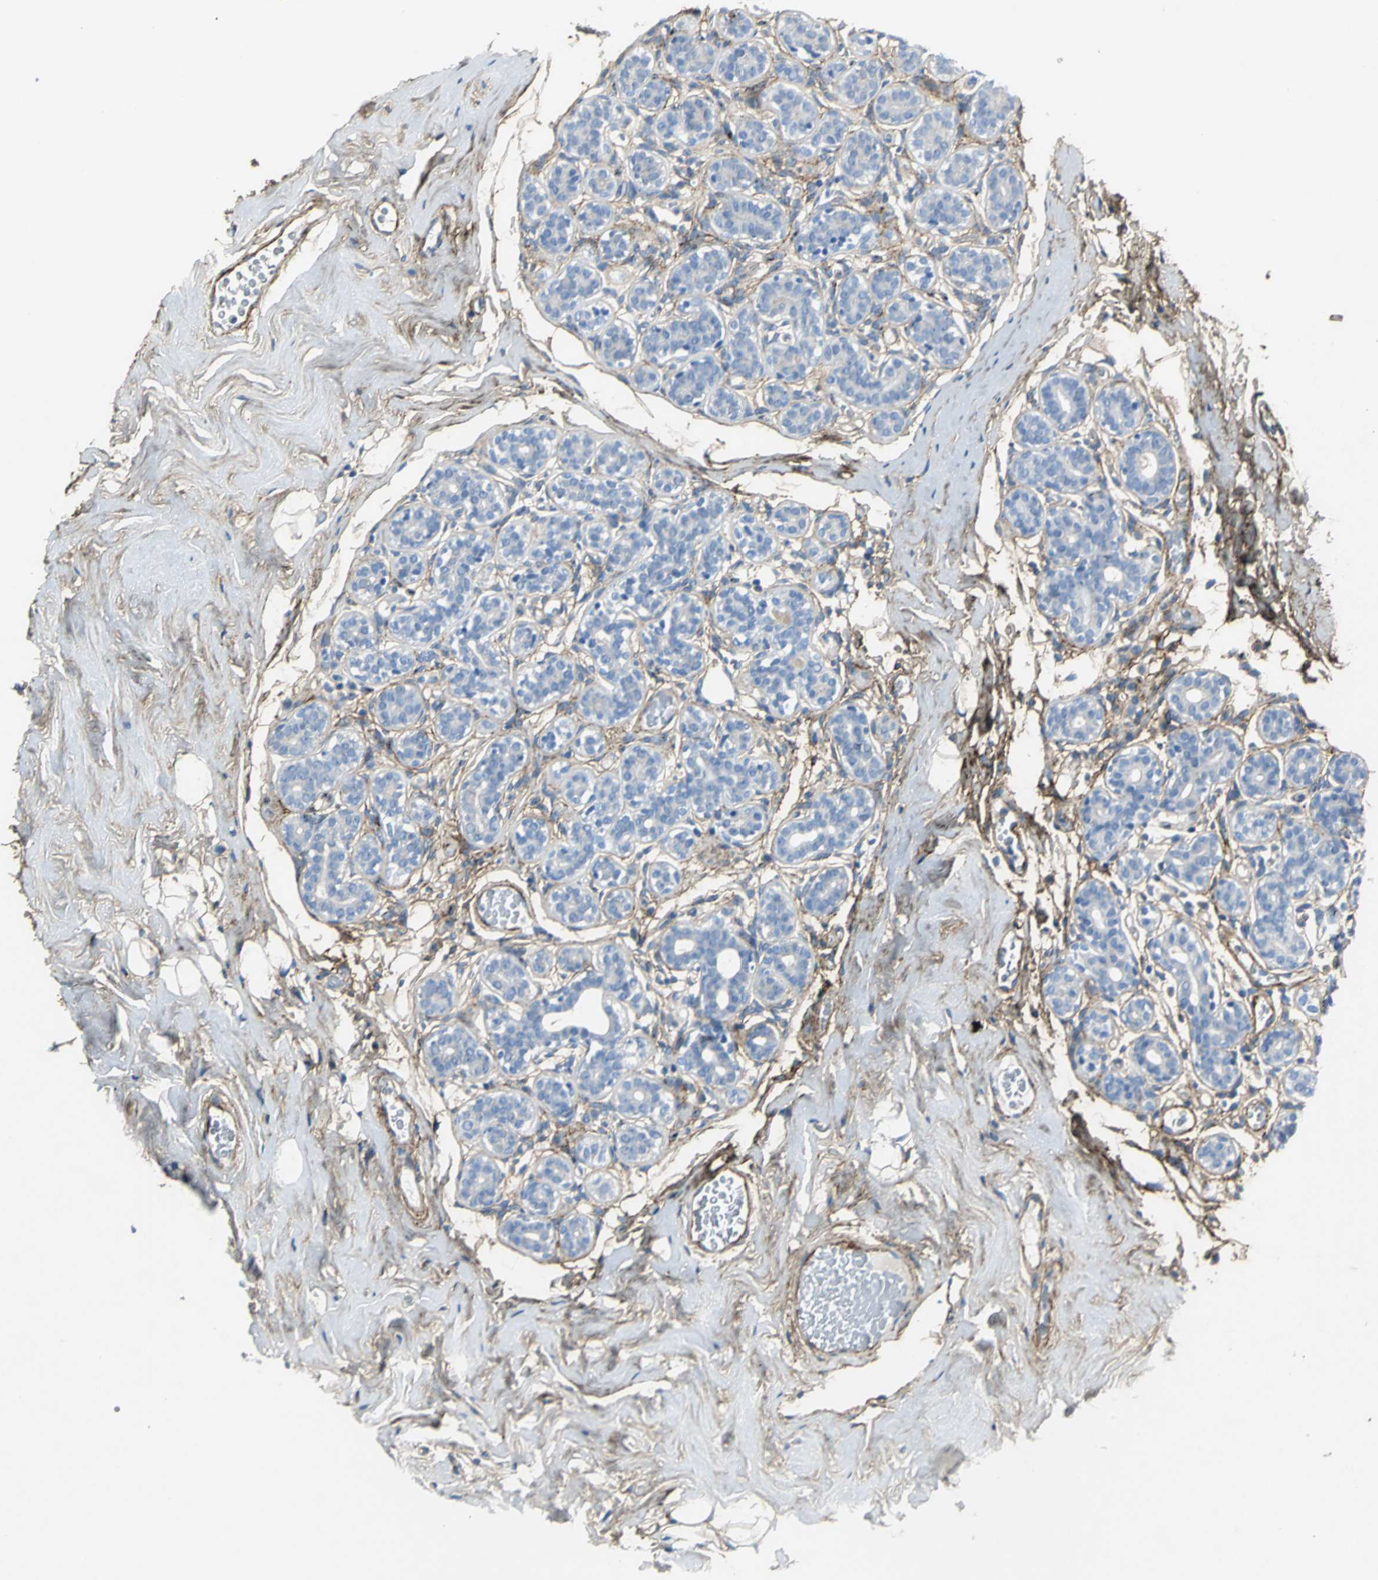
{"staining": {"intensity": "weak", "quantity": "25%-75%", "location": "cytoplasmic/membranous"}, "tissue": "breast", "cell_type": "Adipocytes", "image_type": "normal", "snomed": [{"axis": "morphology", "description": "Normal tissue, NOS"}, {"axis": "topography", "description": "Breast"}], "caption": "This is a histology image of IHC staining of unremarkable breast, which shows weak expression in the cytoplasmic/membranous of adipocytes.", "gene": "EFNB3", "patient": {"sex": "female", "age": 75}}